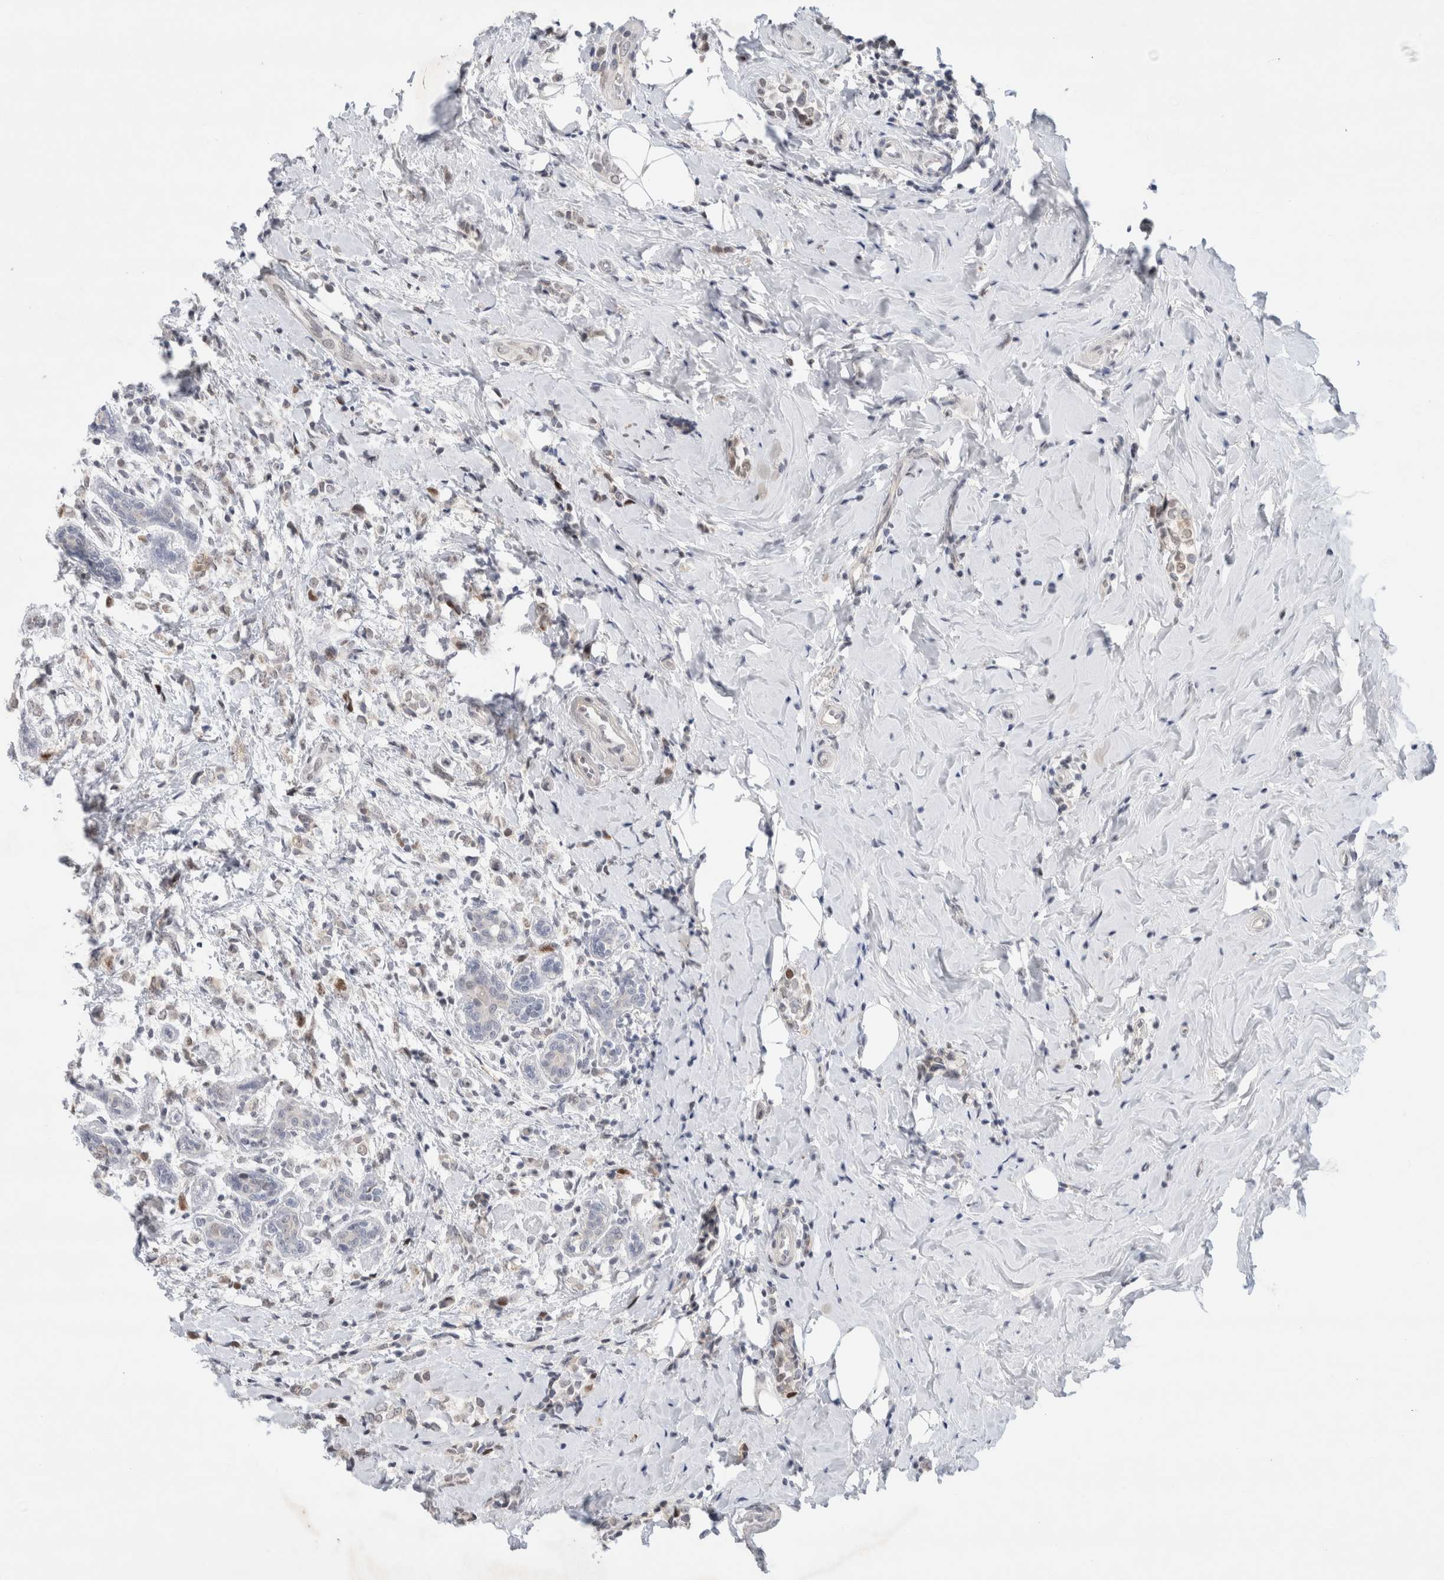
{"staining": {"intensity": "weak", "quantity": "<25%", "location": "nuclear"}, "tissue": "breast cancer", "cell_type": "Tumor cells", "image_type": "cancer", "snomed": [{"axis": "morphology", "description": "Normal tissue, NOS"}, {"axis": "morphology", "description": "Lobular carcinoma"}, {"axis": "topography", "description": "Breast"}], "caption": "Human breast cancer (lobular carcinoma) stained for a protein using immunohistochemistry demonstrates no expression in tumor cells.", "gene": "KNL1", "patient": {"sex": "female", "age": 47}}